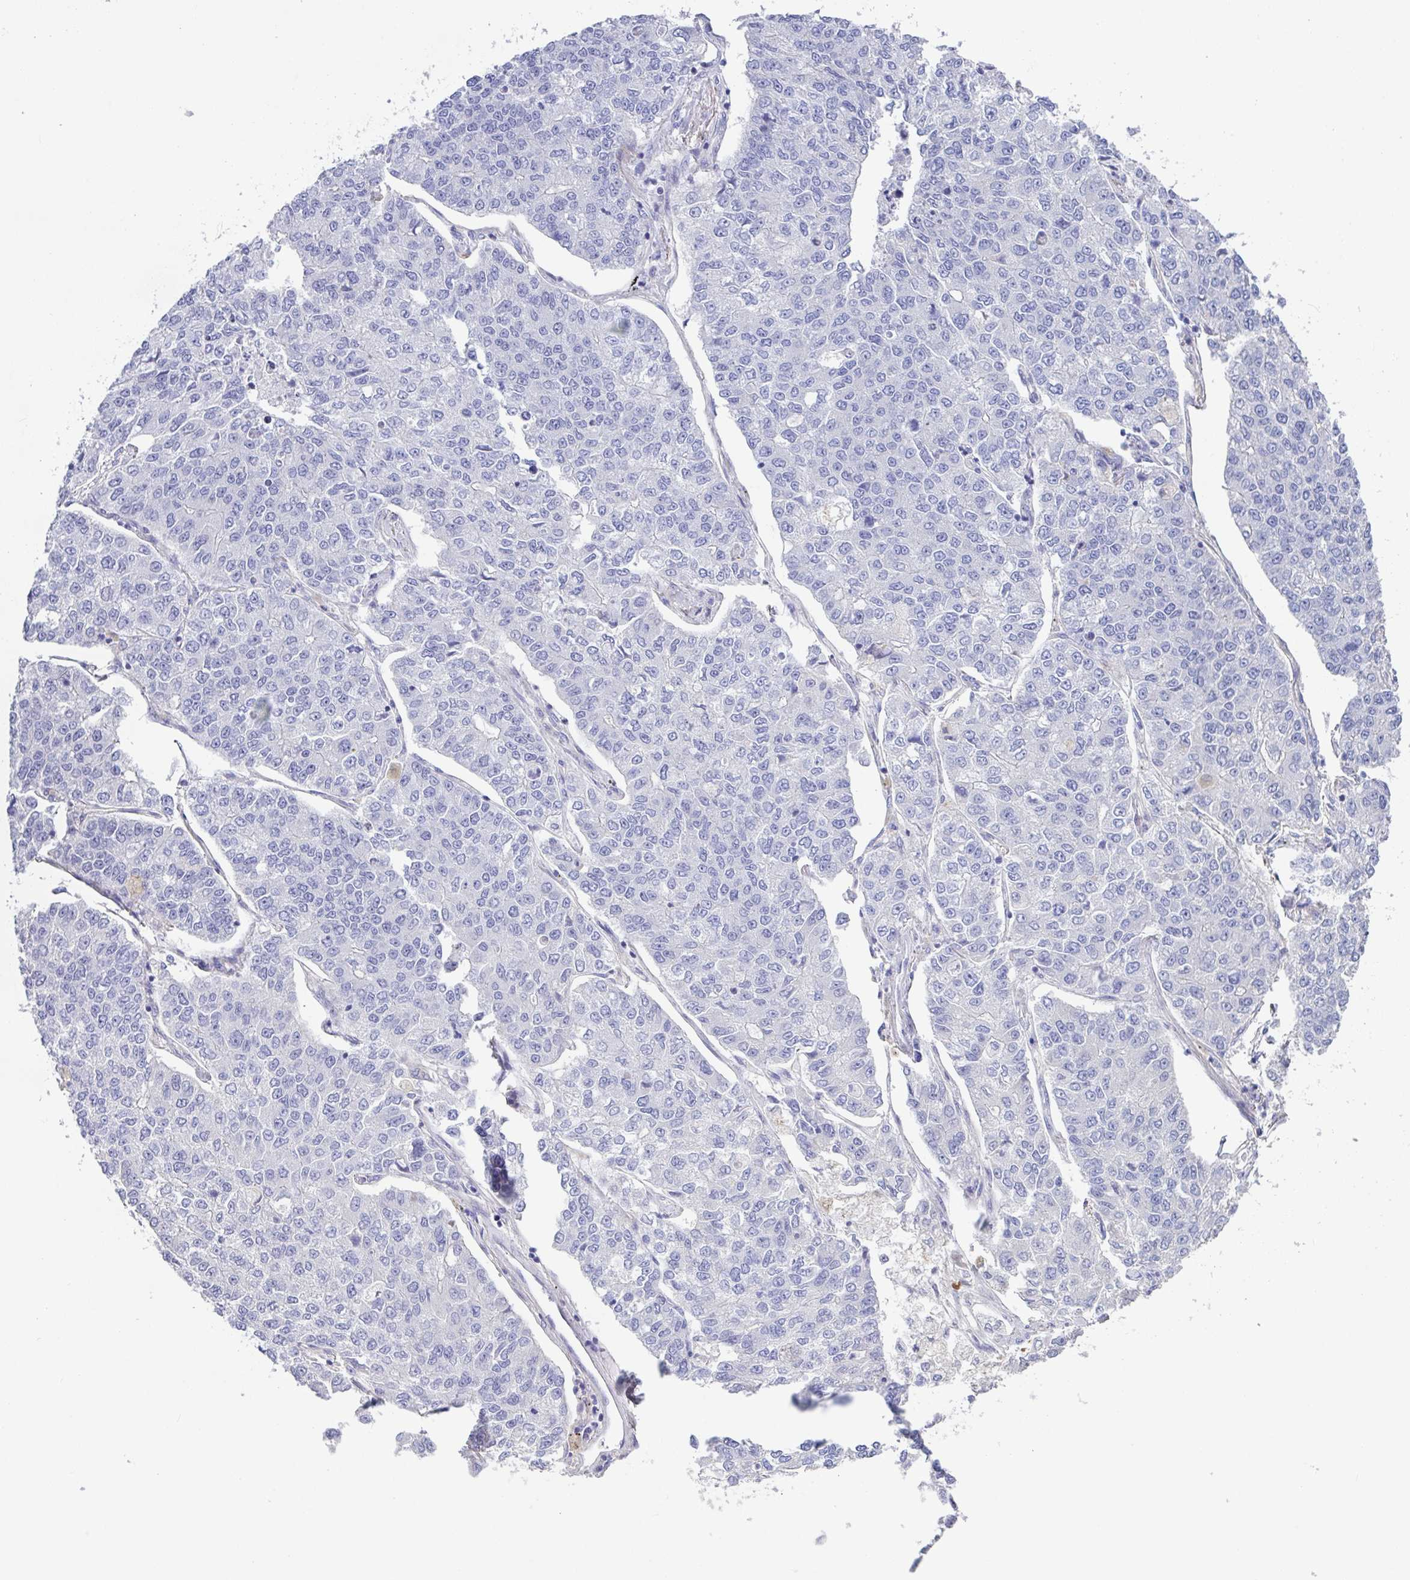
{"staining": {"intensity": "negative", "quantity": "none", "location": "none"}, "tissue": "lung cancer", "cell_type": "Tumor cells", "image_type": "cancer", "snomed": [{"axis": "morphology", "description": "Adenocarcinoma, NOS"}, {"axis": "topography", "description": "Lung"}], "caption": "IHC micrograph of neoplastic tissue: human adenocarcinoma (lung) stained with DAB displays no significant protein staining in tumor cells. (DAB immunohistochemistry, high magnification).", "gene": "FBXO47", "patient": {"sex": "male", "age": 49}}